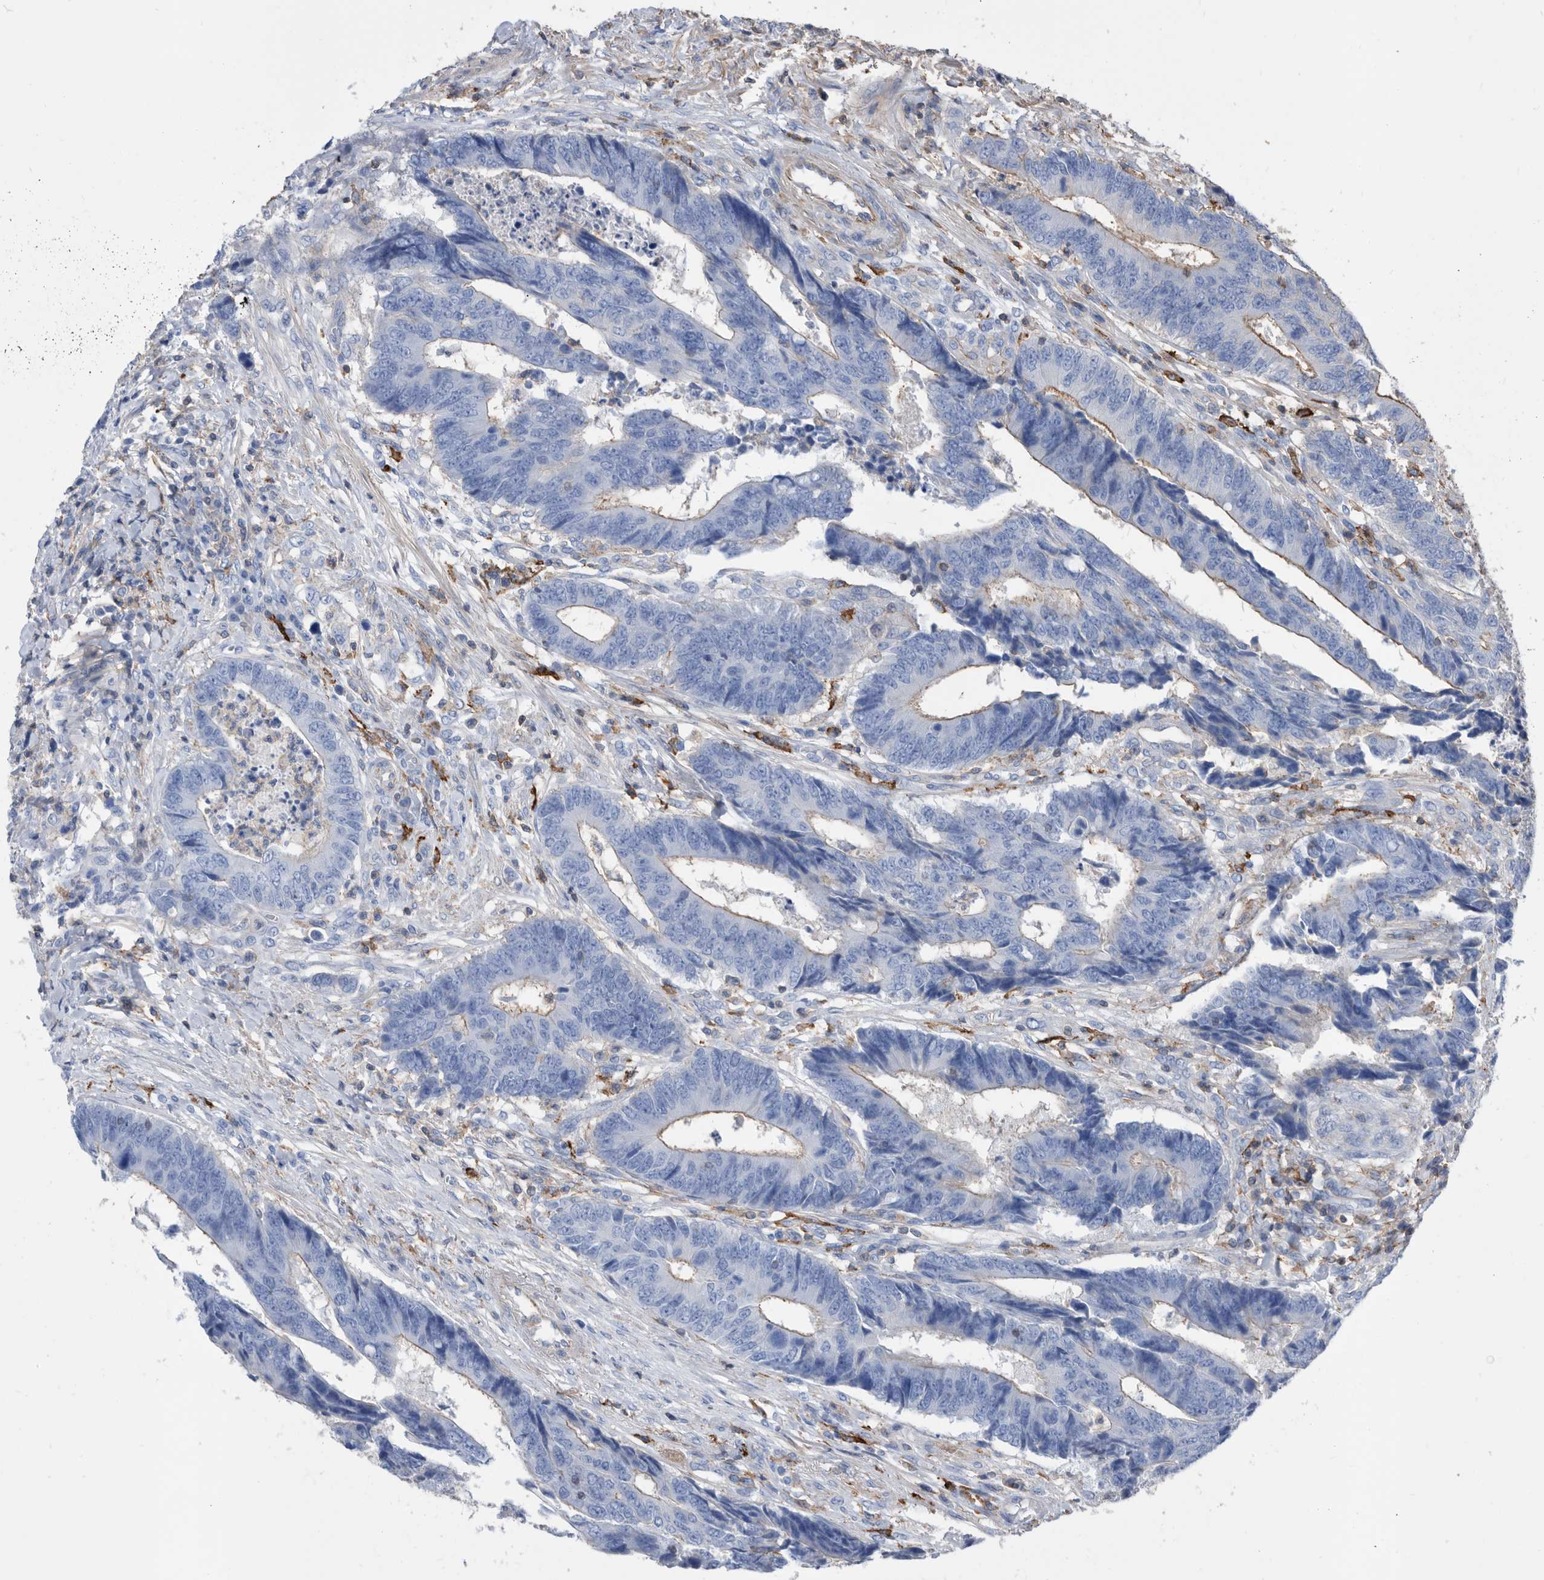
{"staining": {"intensity": "negative", "quantity": "none", "location": "none"}, "tissue": "colorectal cancer", "cell_type": "Tumor cells", "image_type": "cancer", "snomed": [{"axis": "morphology", "description": "Adenocarcinoma, NOS"}, {"axis": "topography", "description": "Rectum"}], "caption": "Adenocarcinoma (colorectal) was stained to show a protein in brown. There is no significant positivity in tumor cells.", "gene": "MS4A4A", "patient": {"sex": "male", "age": 84}}